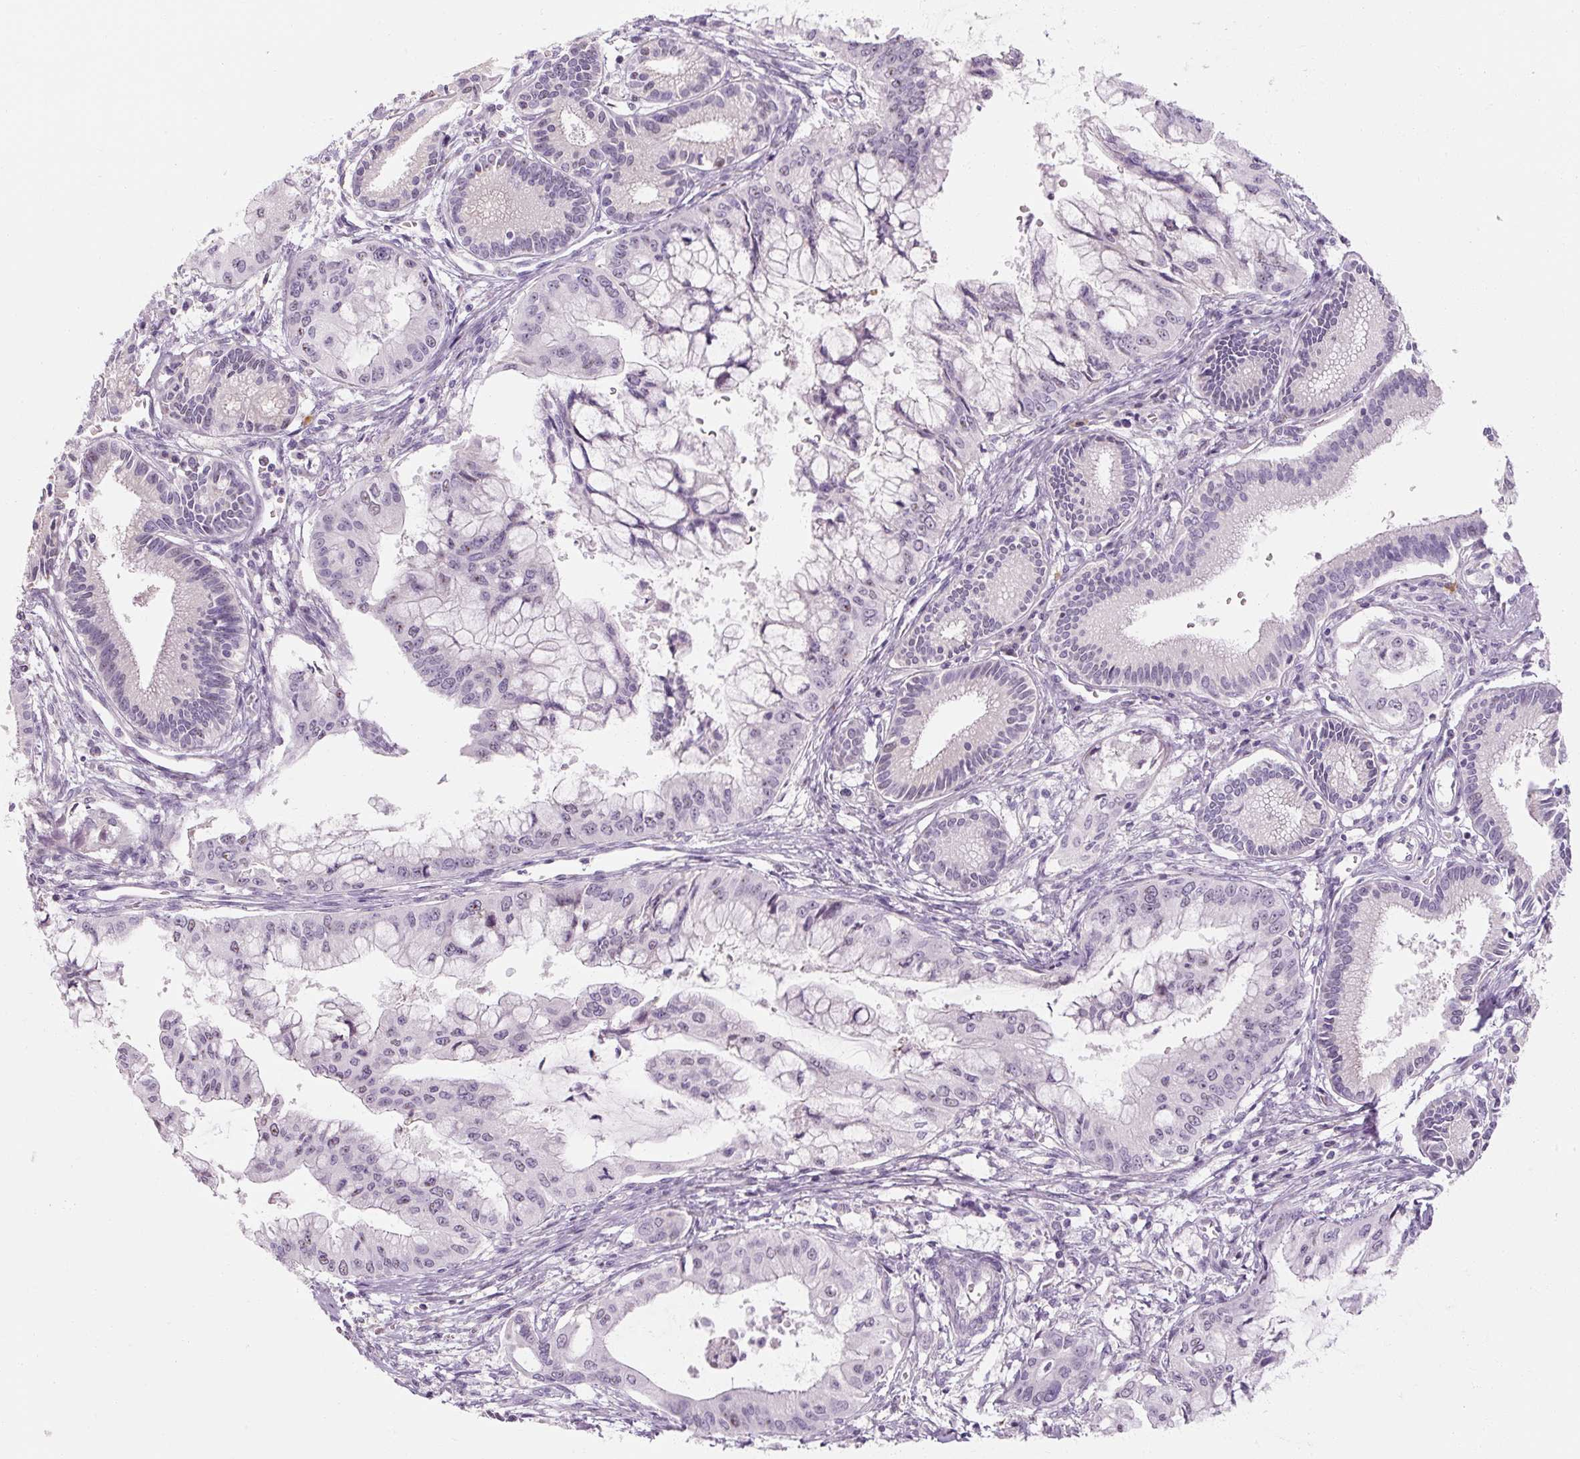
{"staining": {"intensity": "negative", "quantity": "none", "location": "none"}, "tissue": "pancreatic cancer", "cell_type": "Tumor cells", "image_type": "cancer", "snomed": [{"axis": "morphology", "description": "Adenocarcinoma, NOS"}, {"axis": "topography", "description": "Pancreas"}], "caption": "Immunohistochemistry (IHC) of human pancreatic cancer (adenocarcinoma) demonstrates no staining in tumor cells. (DAB (3,3'-diaminobenzidine) immunohistochemistry visualized using brightfield microscopy, high magnification).", "gene": "NFE2L3", "patient": {"sex": "male", "age": 46}}